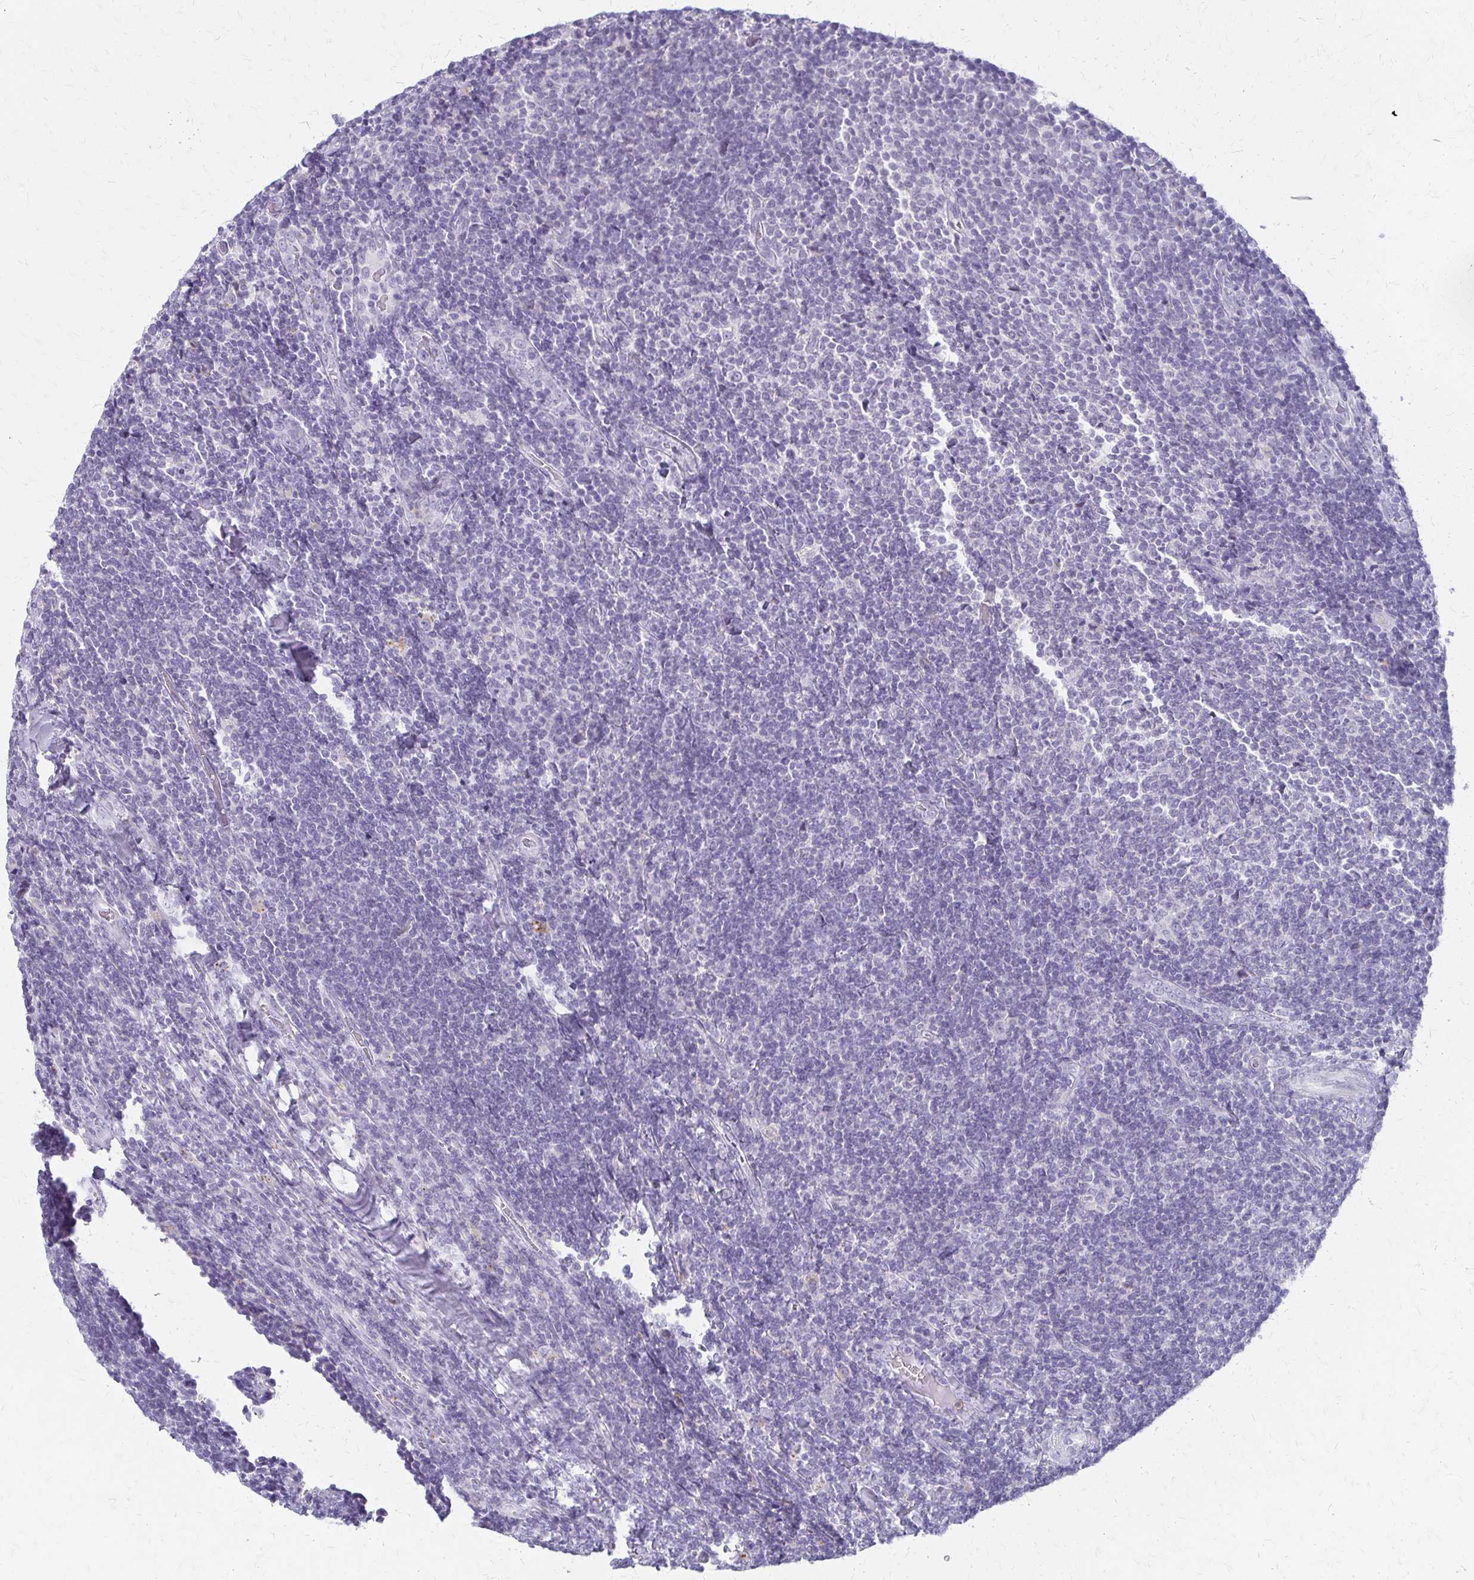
{"staining": {"intensity": "negative", "quantity": "none", "location": "none"}, "tissue": "lymphoma", "cell_type": "Tumor cells", "image_type": "cancer", "snomed": [{"axis": "morphology", "description": "Malignant lymphoma, non-Hodgkin's type, Low grade"}, {"axis": "topography", "description": "Lymph node"}], "caption": "Immunohistochemistry histopathology image of lymphoma stained for a protein (brown), which reveals no expression in tumor cells.", "gene": "ACP5", "patient": {"sex": "male", "age": 52}}